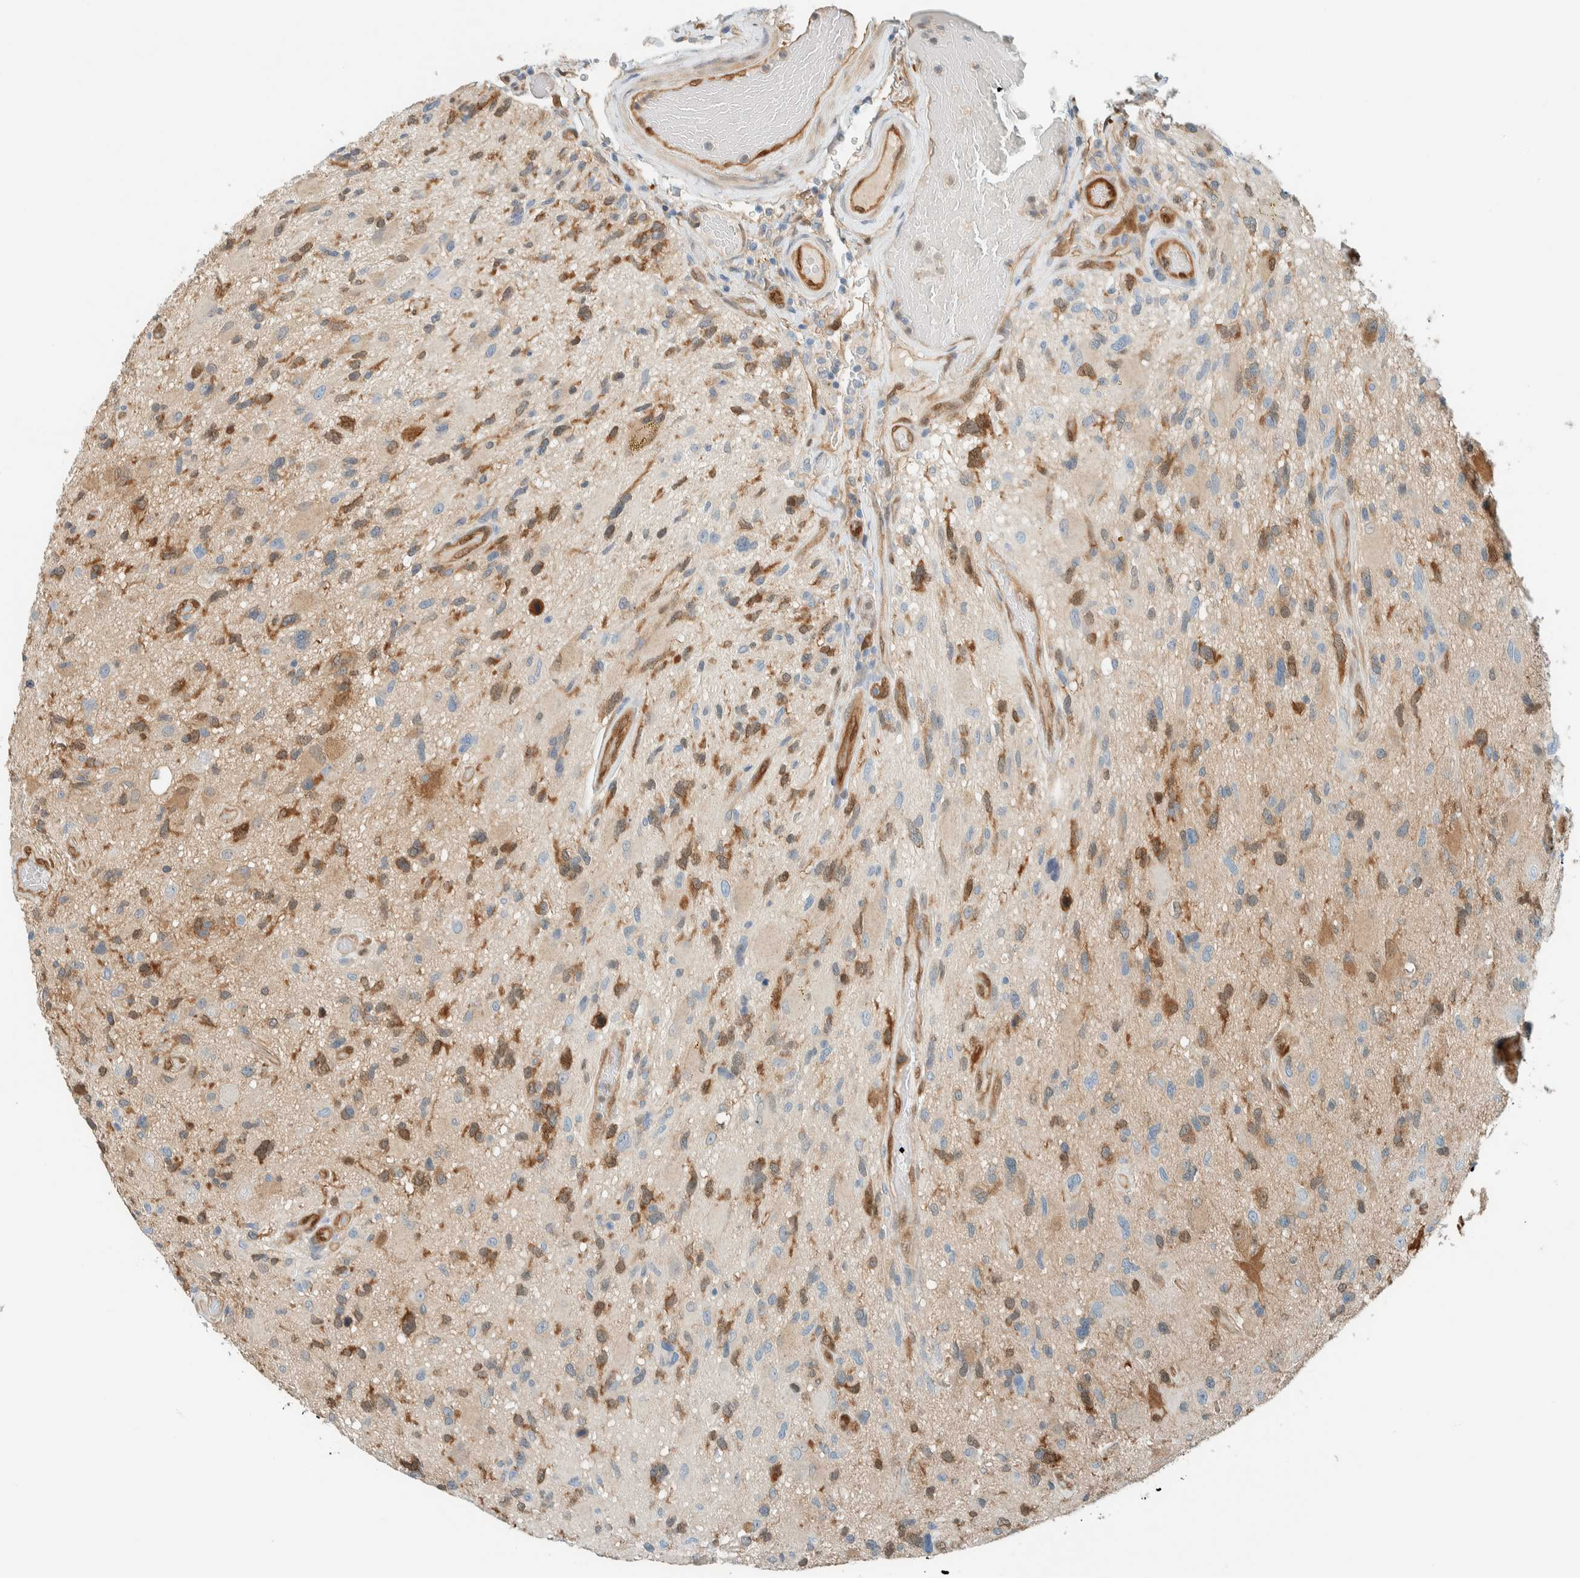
{"staining": {"intensity": "moderate", "quantity": "25%-75%", "location": "cytoplasmic/membranous,nuclear"}, "tissue": "glioma", "cell_type": "Tumor cells", "image_type": "cancer", "snomed": [{"axis": "morphology", "description": "Glioma, malignant, High grade"}, {"axis": "topography", "description": "Brain"}], "caption": "Protein expression analysis of human malignant glioma (high-grade) reveals moderate cytoplasmic/membranous and nuclear positivity in about 25%-75% of tumor cells.", "gene": "NXN", "patient": {"sex": "male", "age": 33}}